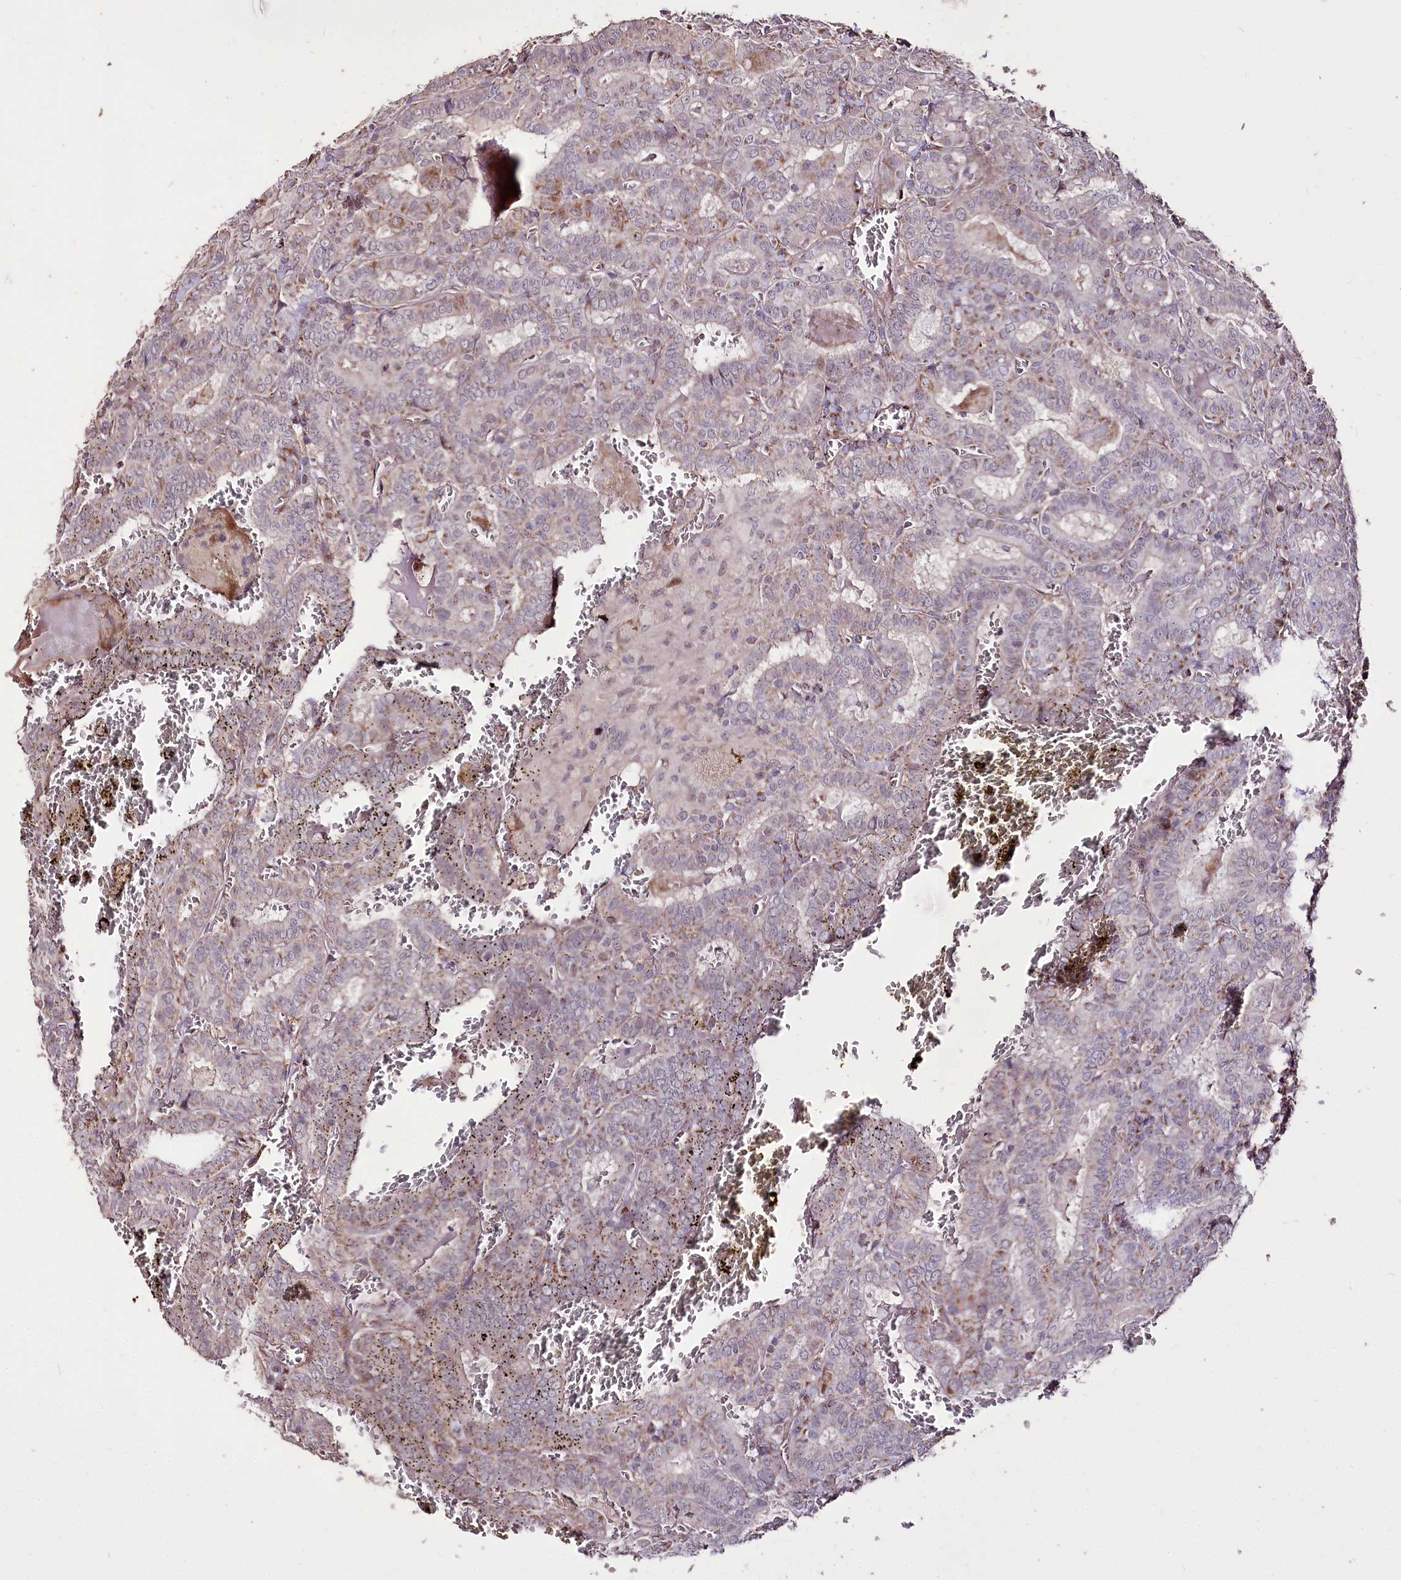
{"staining": {"intensity": "moderate", "quantity": "<25%", "location": "cytoplasmic/membranous,nuclear"}, "tissue": "thyroid cancer", "cell_type": "Tumor cells", "image_type": "cancer", "snomed": [{"axis": "morphology", "description": "Papillary adenocarcinoma, NOS"}, {"axis": "topography", "description": "Thyroid gland"}], "caption": "IHC image of thyroid cancer stained for a protein (brown), which shows low levels of moderate cytoplasmic/membranous and nuclear positivity in approximately <25% of tumor cells.", "gene": "CARD19", "patient": {"sex": "female", "age": 72}}